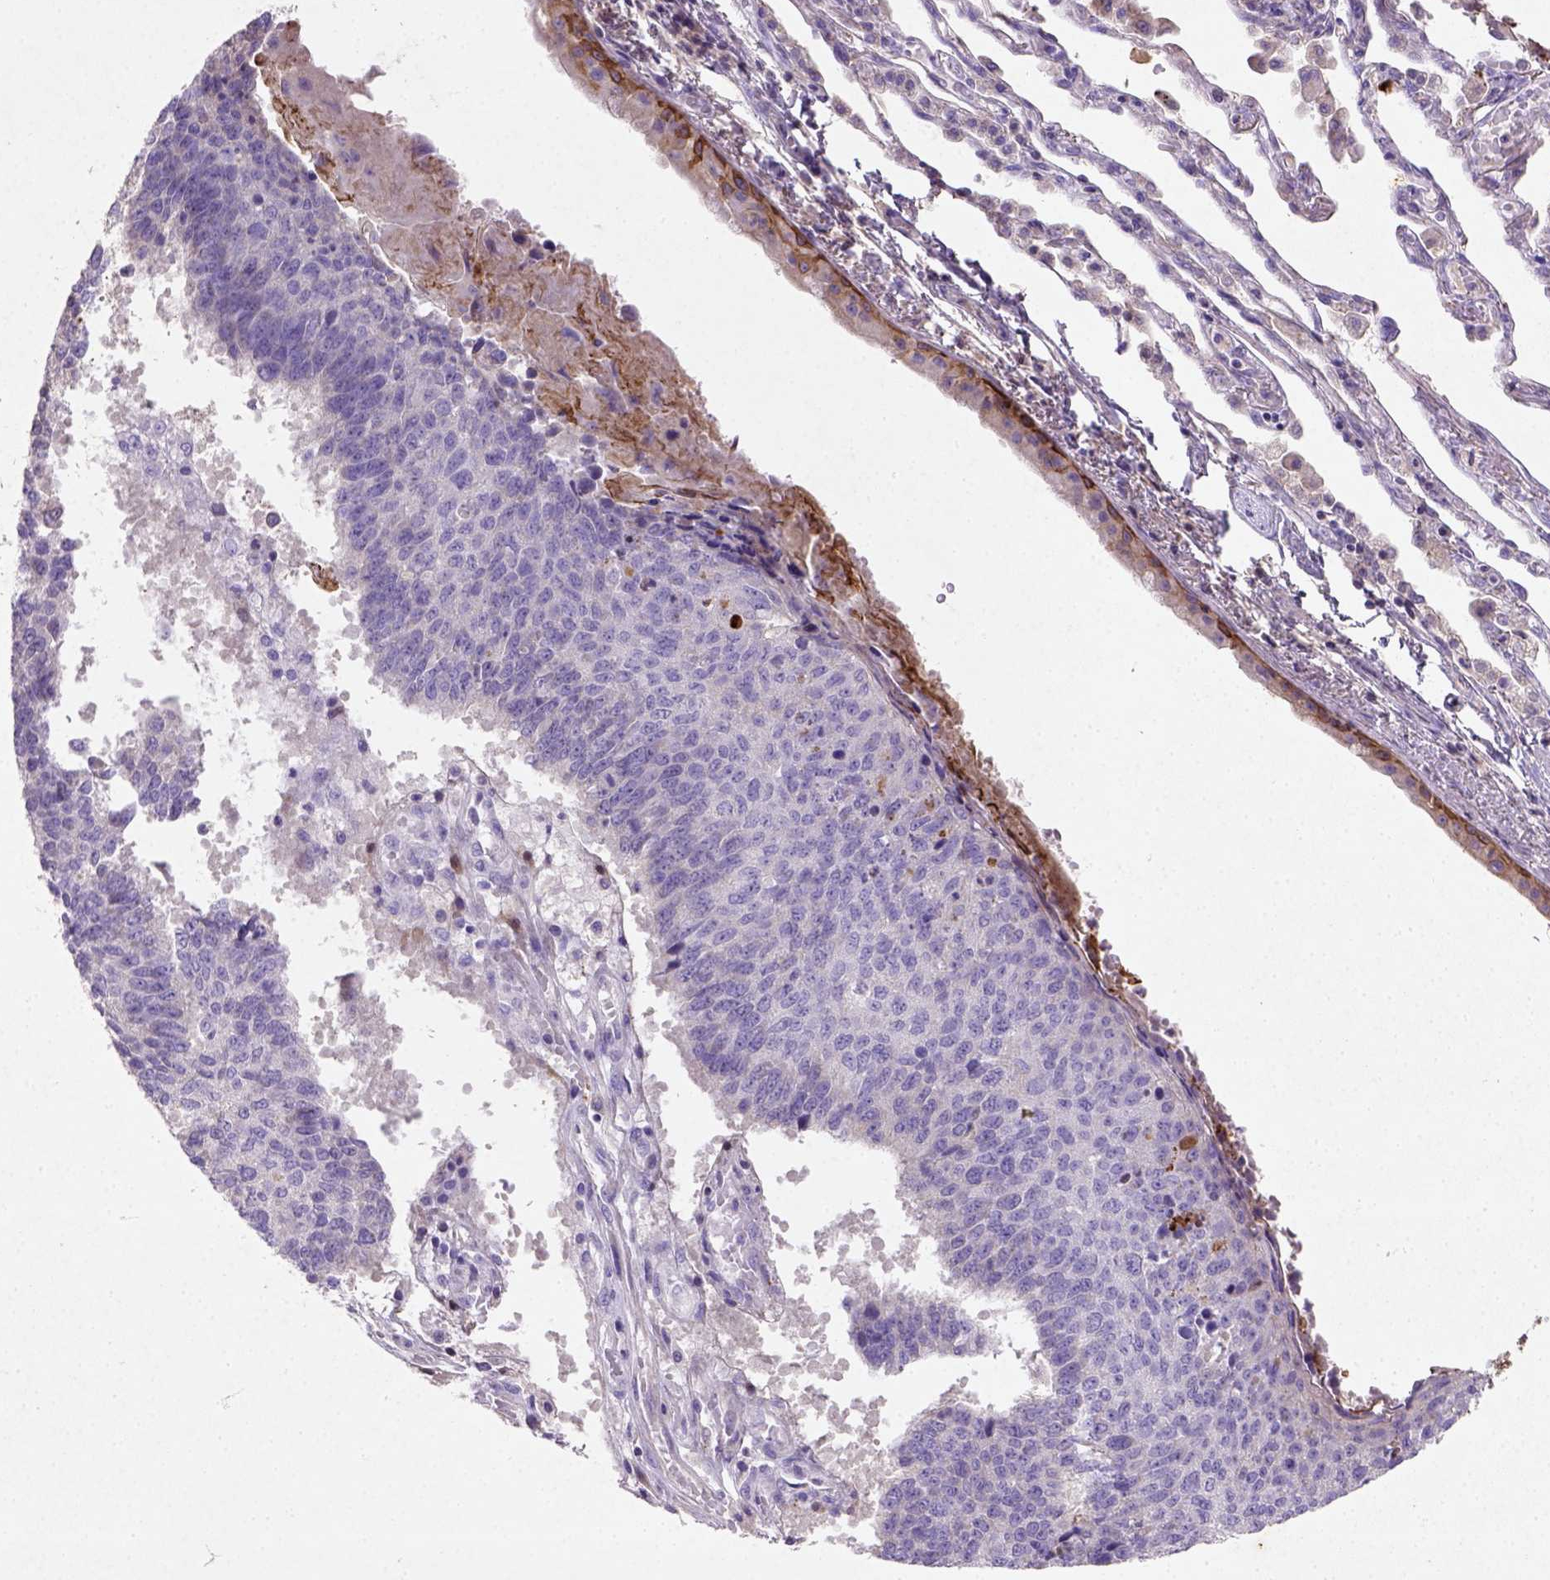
{"staining": {"intensity": "negative", "quantity": "none", "location": "none"}, "tissue": "lung cancer", "cell_type": "Tumor cells", "image_type": "cancer", "snomed": [{"axis": "morphology", "description": "Squamous cell carcinoma, NOS"}, {"axis": "topography", "description": "Lung"}], "caption": "IHC photomicrograph of neoplastic tissue: squamous cell carcinoma (lung) stained with DAB (3,3'-diaminobenzidine) displays no significant protein positivity in tumor cells. (Brightfield microscopy of DAB immunohistochemistry at high magnification).", "gene": "NUDT2", "patient": {"sex": "male", "age": 73}}